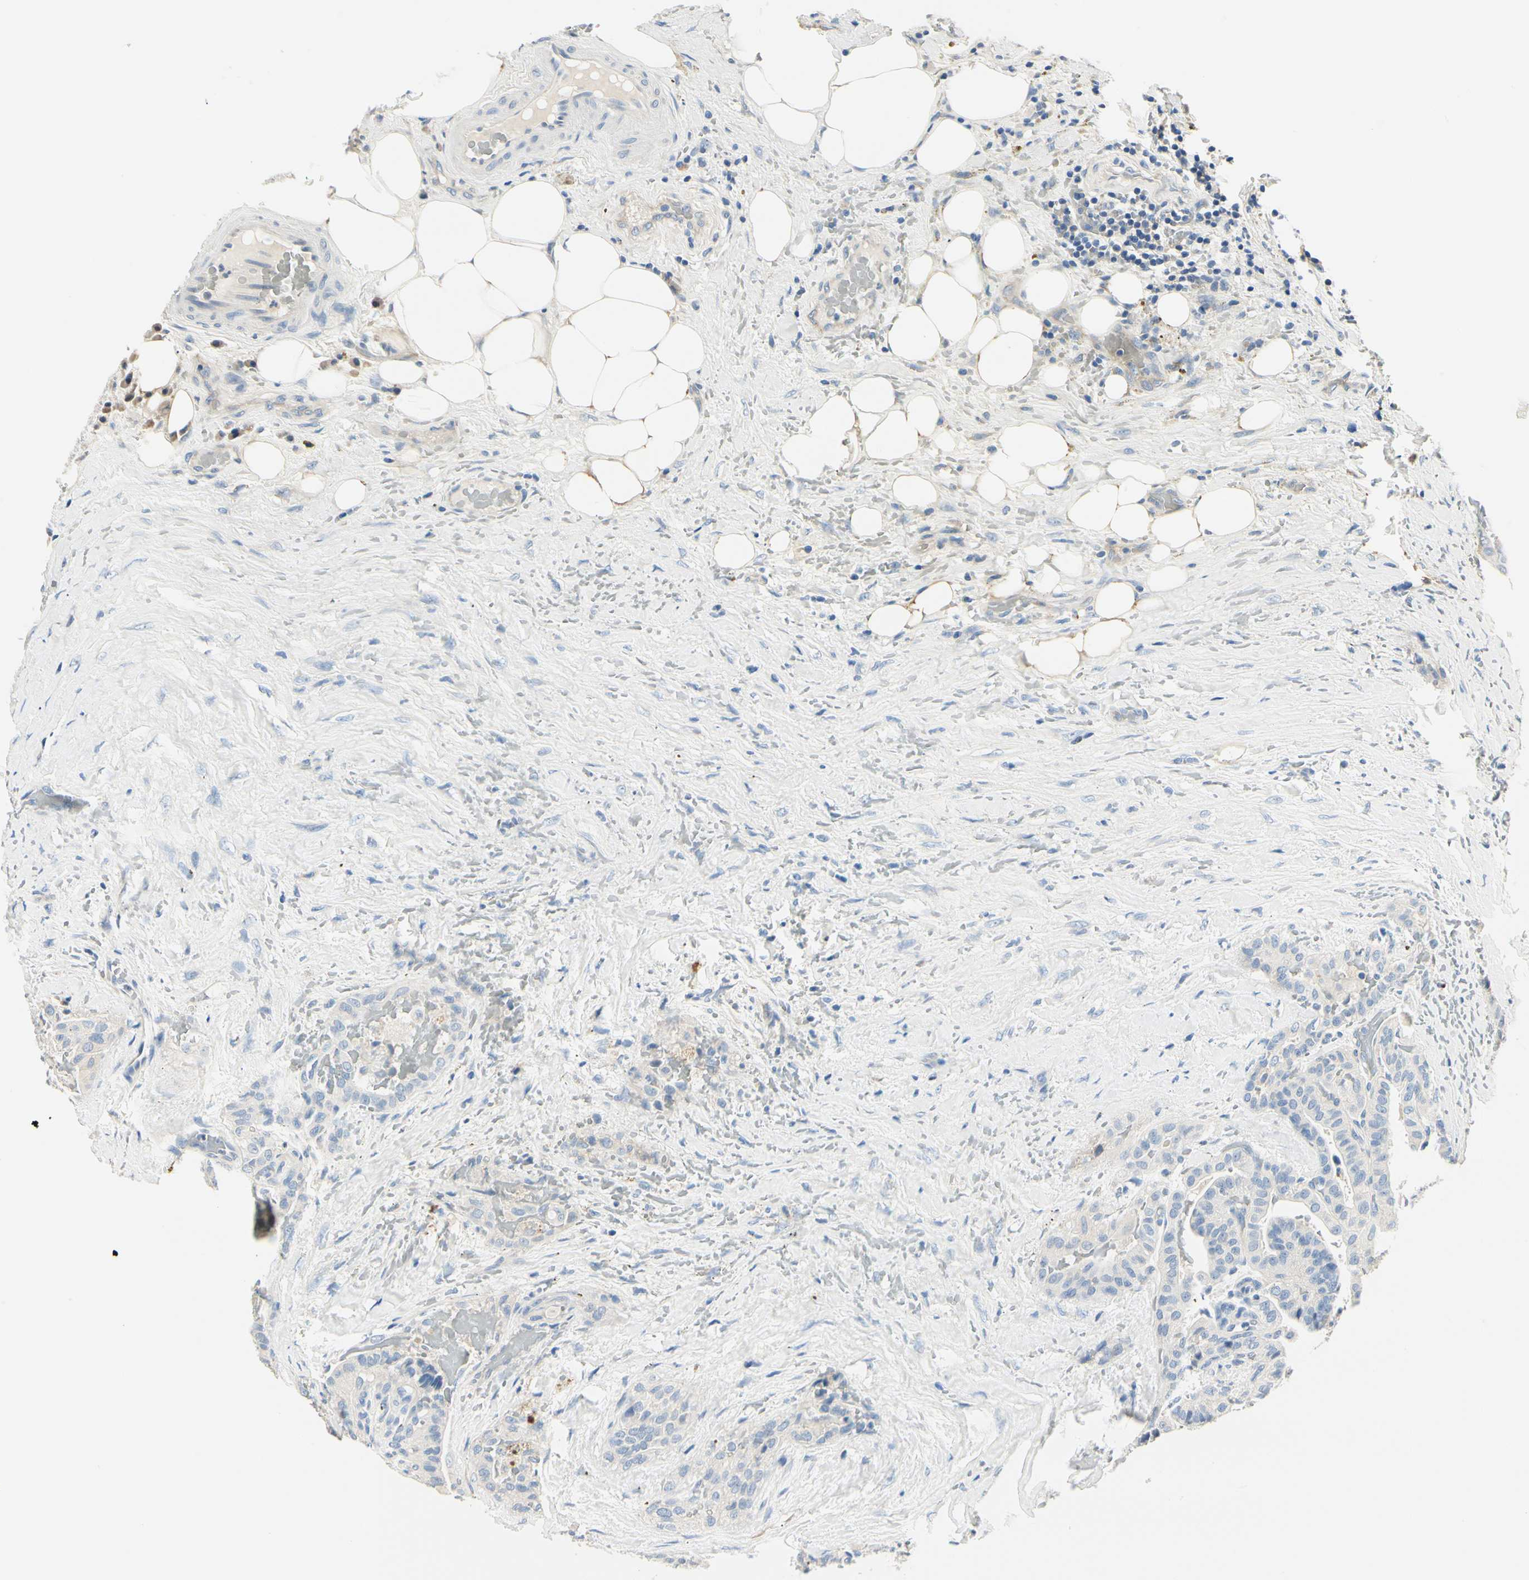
{"staining": {"intensity": "negative", "quantity": "none", "location": "none"}, "tissue": "thyroid cancer", "cell_type": "Tumor cells", "image_type": "cancer", "snomed": [{"axis": "morphology", "description": "Papillary adenocarcinoma, NOS"}, {"axis": "topography", "description": "Thyroid gland"}], "caption": "Immunohistochemistry (IHC) micrograph of thyroid cancer (papillary adenocarcinoma) stained for a protein (brown), which reveals no expression in tumor cells. (DAB IHC, high magnification).", "gene": "TGFBR3", "patient": {"sex": "male", "age": 77}}